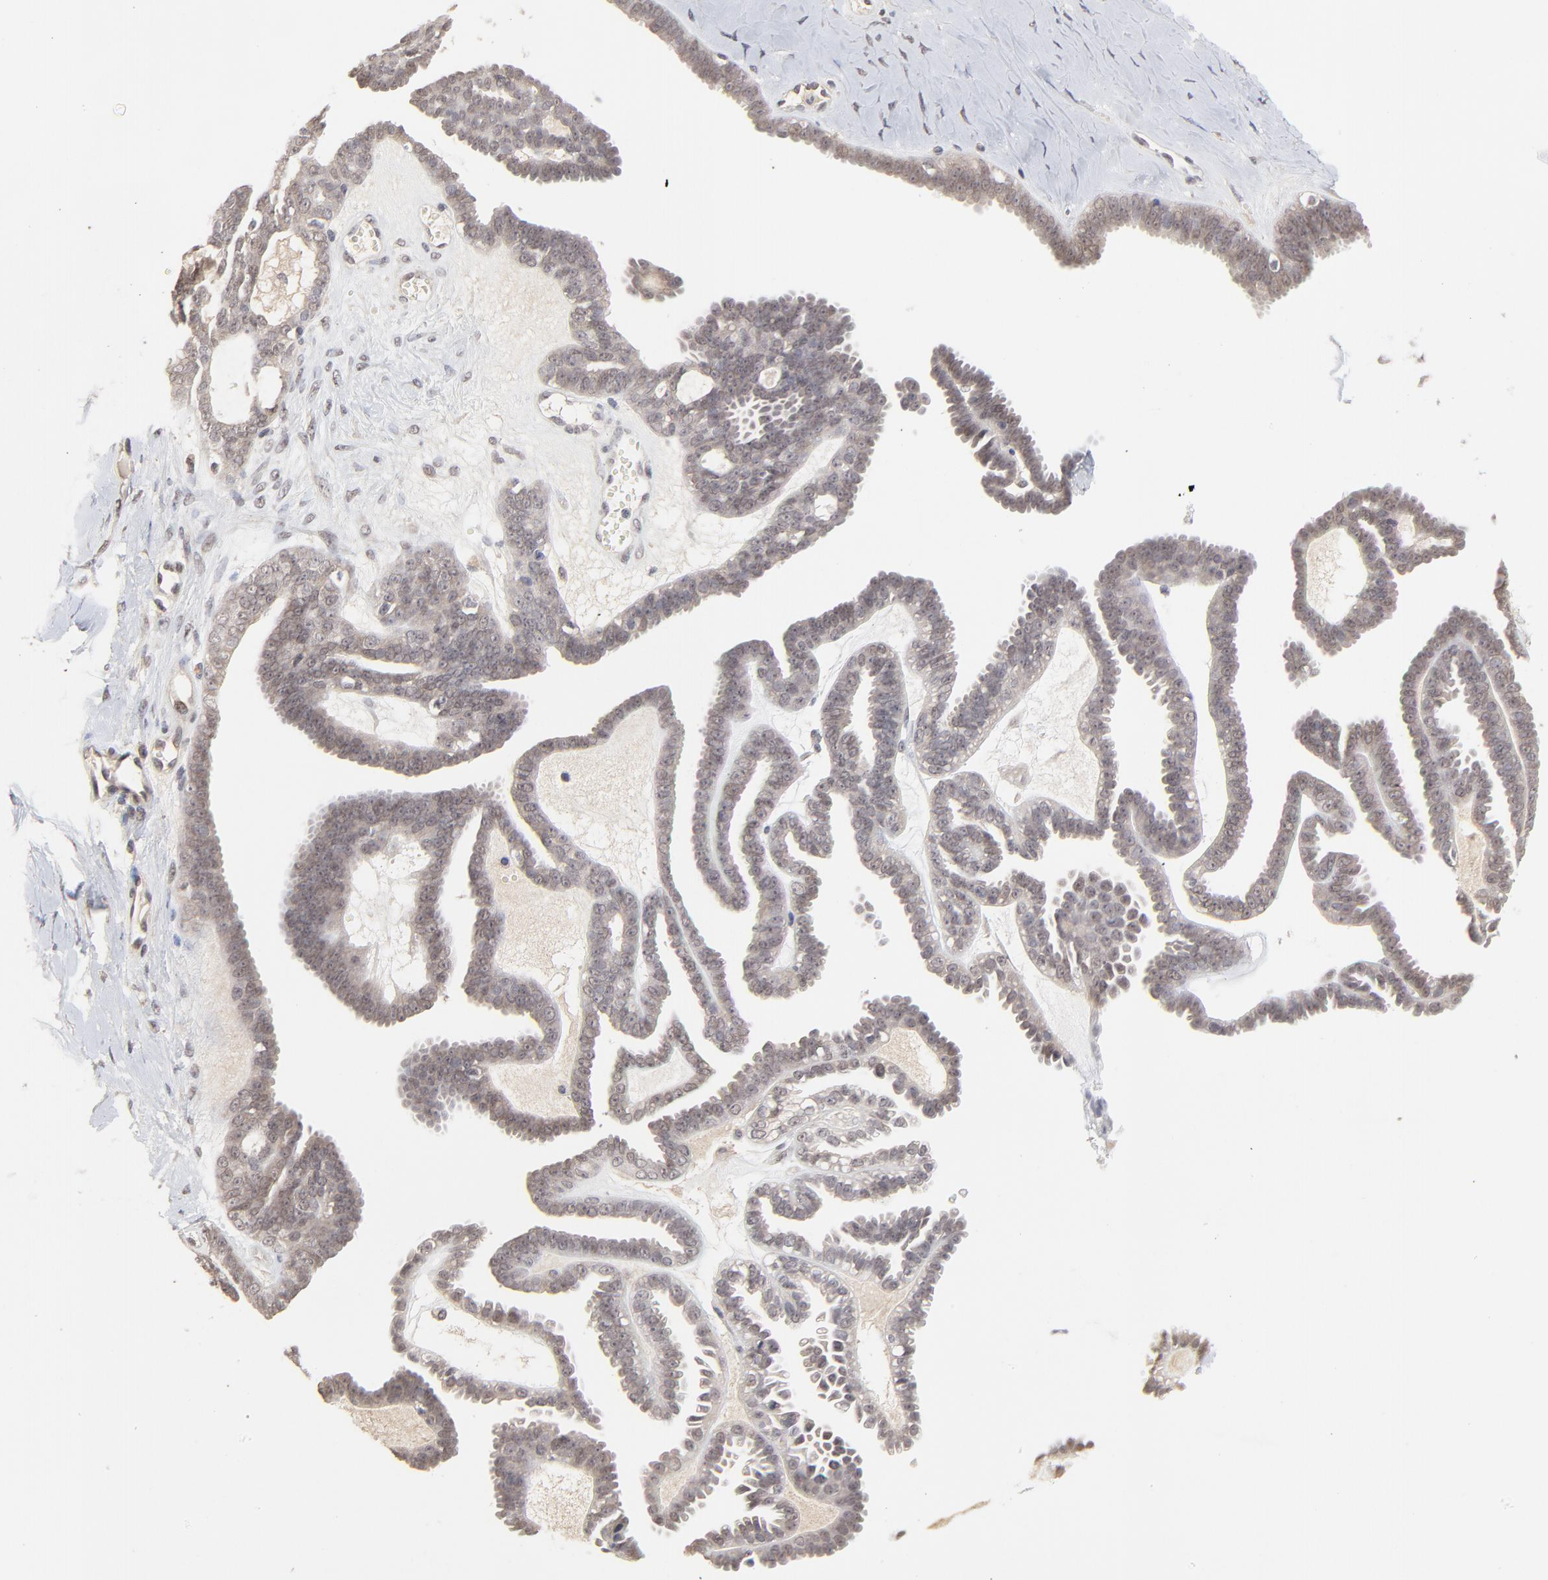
{"staining": {"intensity": "weak", "quantity": "25%-75%", "location": "nuclear"}, "tissue": "ovarian cancer", "cell_type": "Tumor cells", "image_type": "cancer", "snomed": [{"axis": "morphology", "description": "Cystadenocarcinoma, serous, NOS"}, {"axis": "topography", "description": "Ovary"}], "caption": "Protein staining displays weak nuclear staining in about 25%-75% of tumor cells in ovarian cancer. (DAB (3,3'-diaminobenzidine) IHC, brown staining for protein, blue staining for nuclei).", "gene": "FAM199X", "patient": {"sex": "female", "age": 71}}